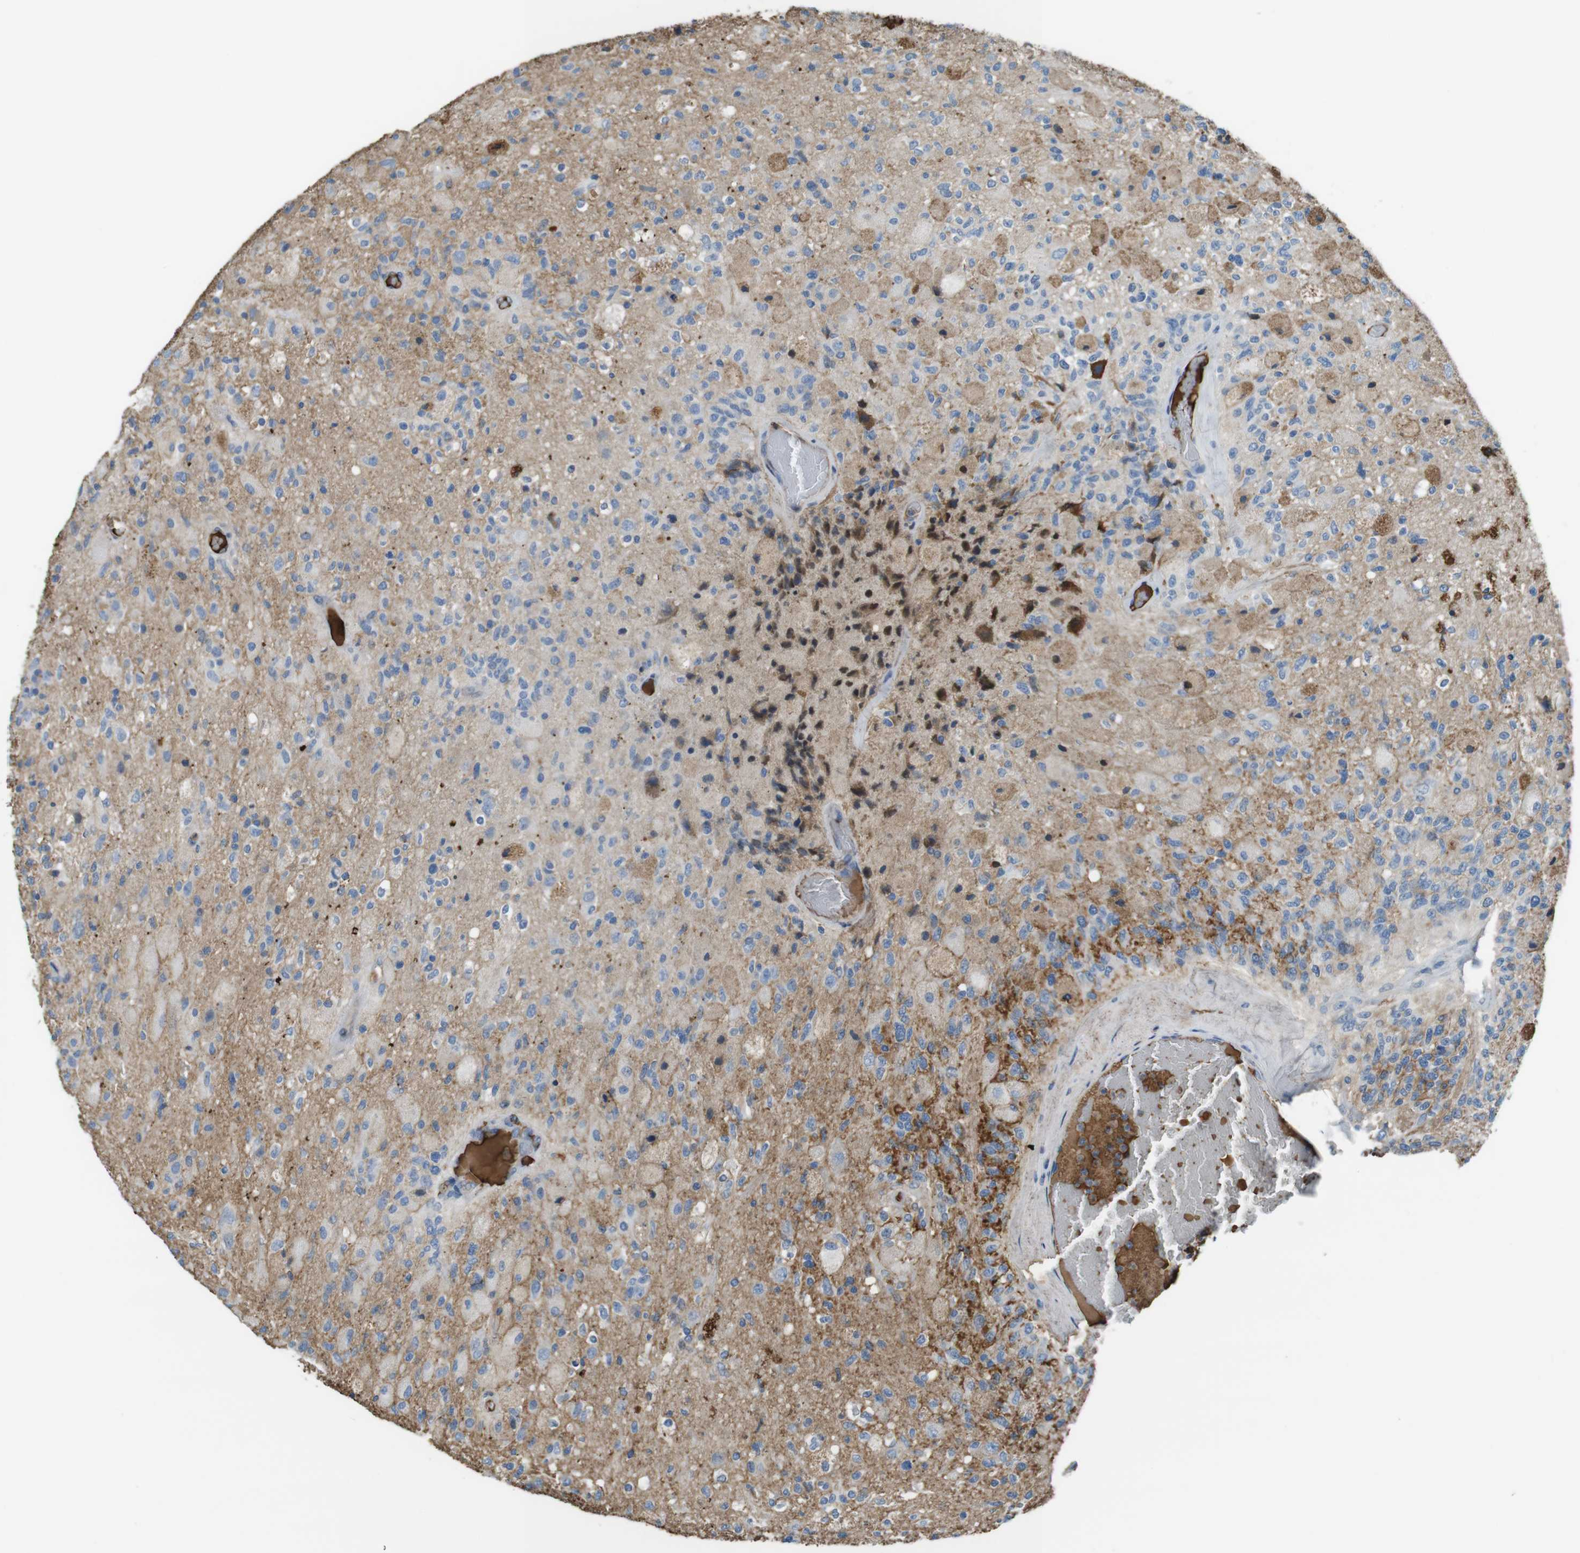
{"staining": {"intensity": "negative", "quantity": "none", "location": "none"}, "tissue": "glioma", "cell_type": "Tumor cells", "image_type": "cancer", "snomed": [{"axis": "morphology", "description": "Normal tissue, NOS"}, {"axis": "morphology", "description": "Glioma, malignant, High grade"}, {"axis": "topography", "description": "Cerebral cortex"}], "caption": "A photomicrograph of human glioma is negative for staining in tumor cells.", "gene": "LTBP4", "patient": {"sex": "male", "age": 77}}